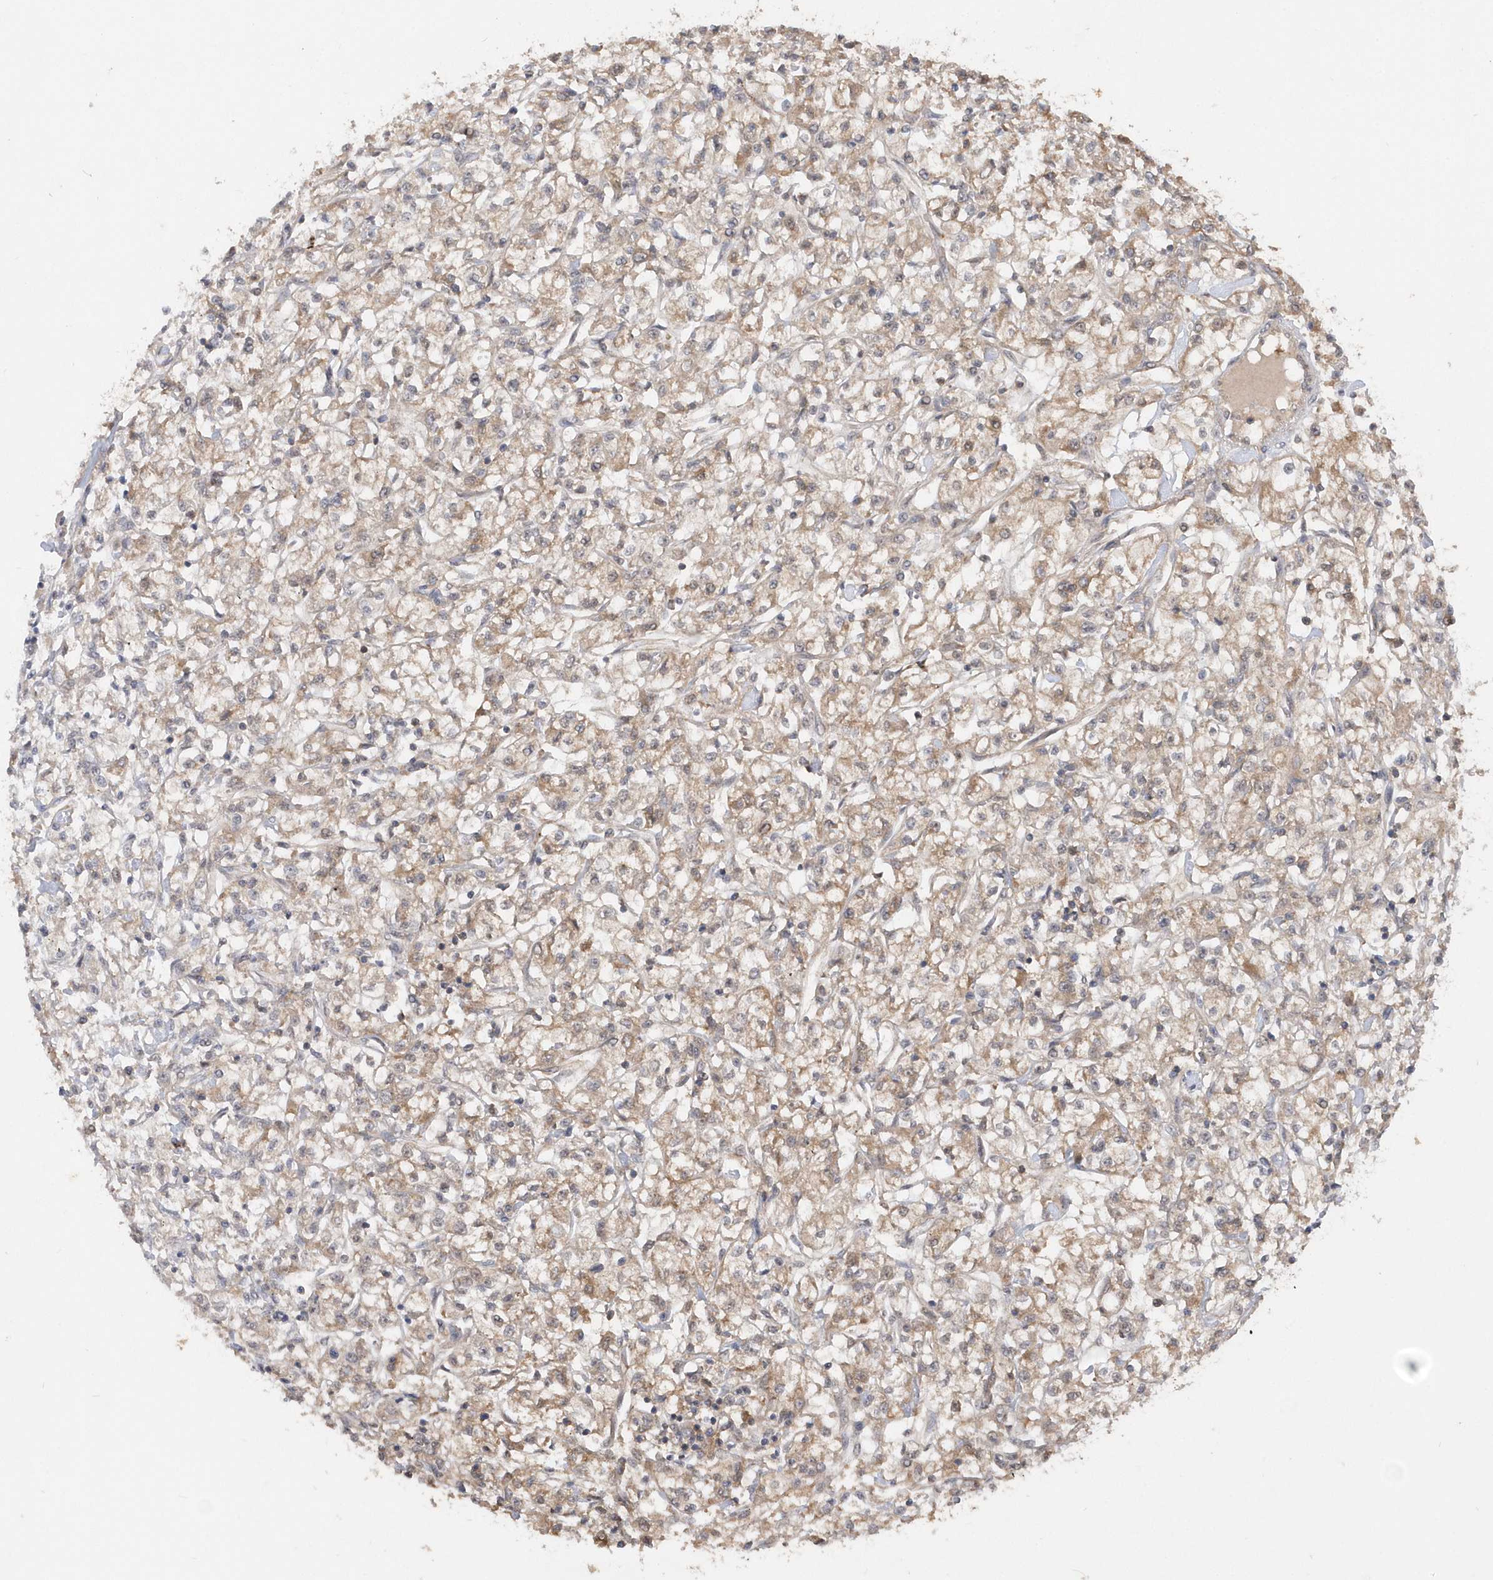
{"staining": {"intensity": "weak", "quantity": "25%-75%", "location": "cytoplasmic/membranous"}, "tissue": "renal cancer", "cell_type": "Tumor cells", "image_type": "cancer", "snomed": [{"axis": "morphology", "description": "Adenocarcinoma, NOS"}, {"axis": "topography", "description": "Kidney"}], "caption": "A photomicrograph of human renal cancer (adenocarcinoma) stained for a protein reveals weak cytoplasmic/membranous brown staining in tumor cells. (DAB (3,3'-diaminobenzidine) IHC with brightfield microscopy, high magnification).", "gene": "RPE", "patient": {"sex": "female", "age": 59}}